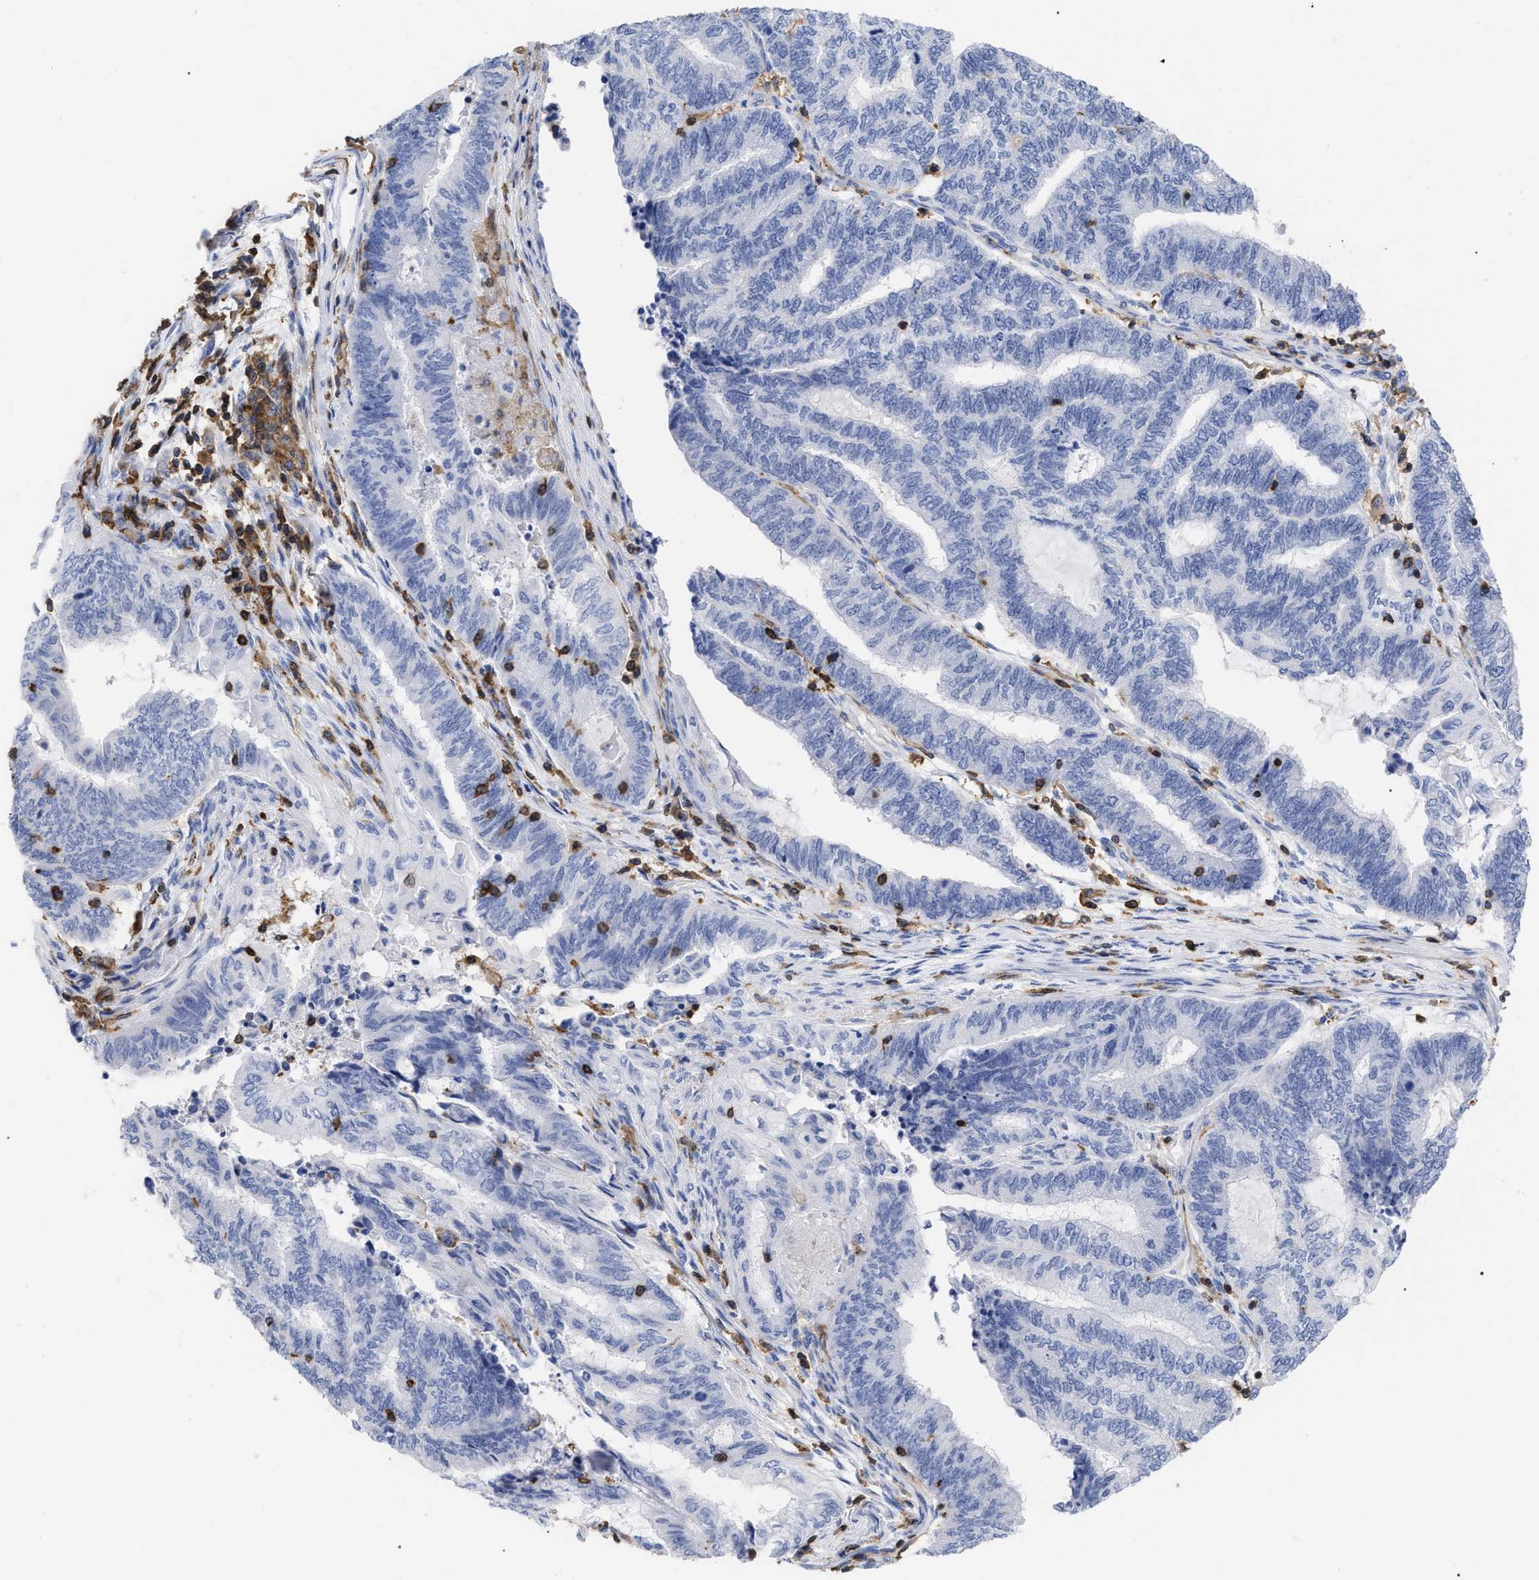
{"staining": {"intensity": "negative", "quantity": "none", "location": "none"}, "tissue": "endometrial cancer", "cell_type": "Tumor cells", "image_type": "cancer", "snomed": [{"axis": "morphology", "description": "Adenocarcinoma, NOS"}, {"axis": "topography", "description": "Uterus"}, {"axis": "topography", "description": "Endometrium"}], "caption": "Immunohistochemistry image of human endometrial adenocarcinoma stained for a protein (brown), which exhibits no positivity in tumor cells.", "gene": "HCLS1", "patient": {"sex": "female", "age": 70}}